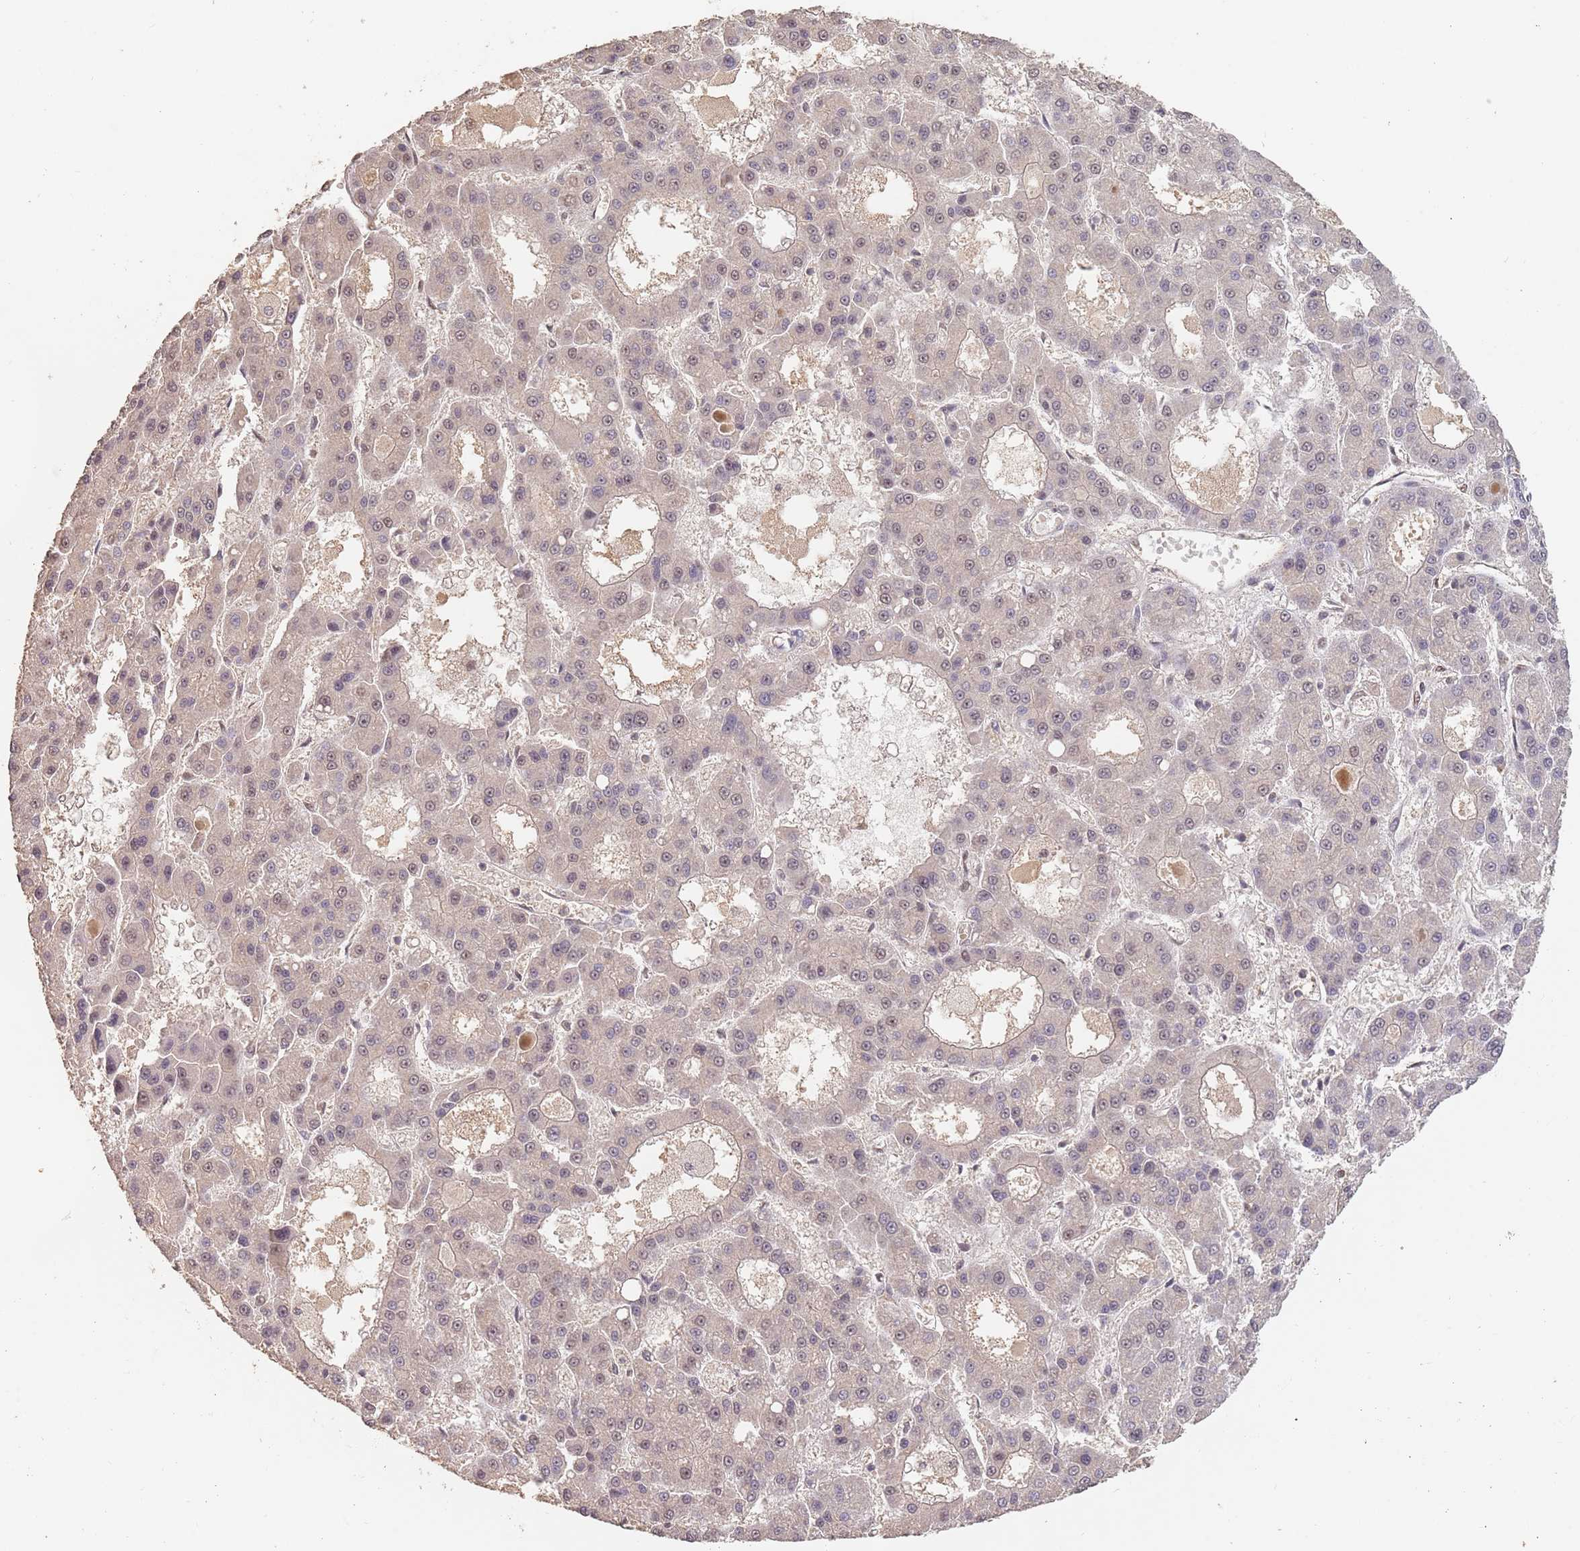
{"staining": {"intensity": "weak", "quantity": "<25%", "location": "nuclear"}, "tissue": "liver cancer", "cell_type": "Tumor cells", "image_type": "cancer", "snomed": [{"axis": "morphology", "description": "Carcinoma, Hepatocellular, NOS"}, {"axis": "topography", "description": "Liver"}], "caption": "Immunohistochemistry (IHC) of liver hepatocellular carcinoma exhibits no staining in tumor cells.", "gene": "RFXANK", "patient": {"sex": "male", "age": 70}}